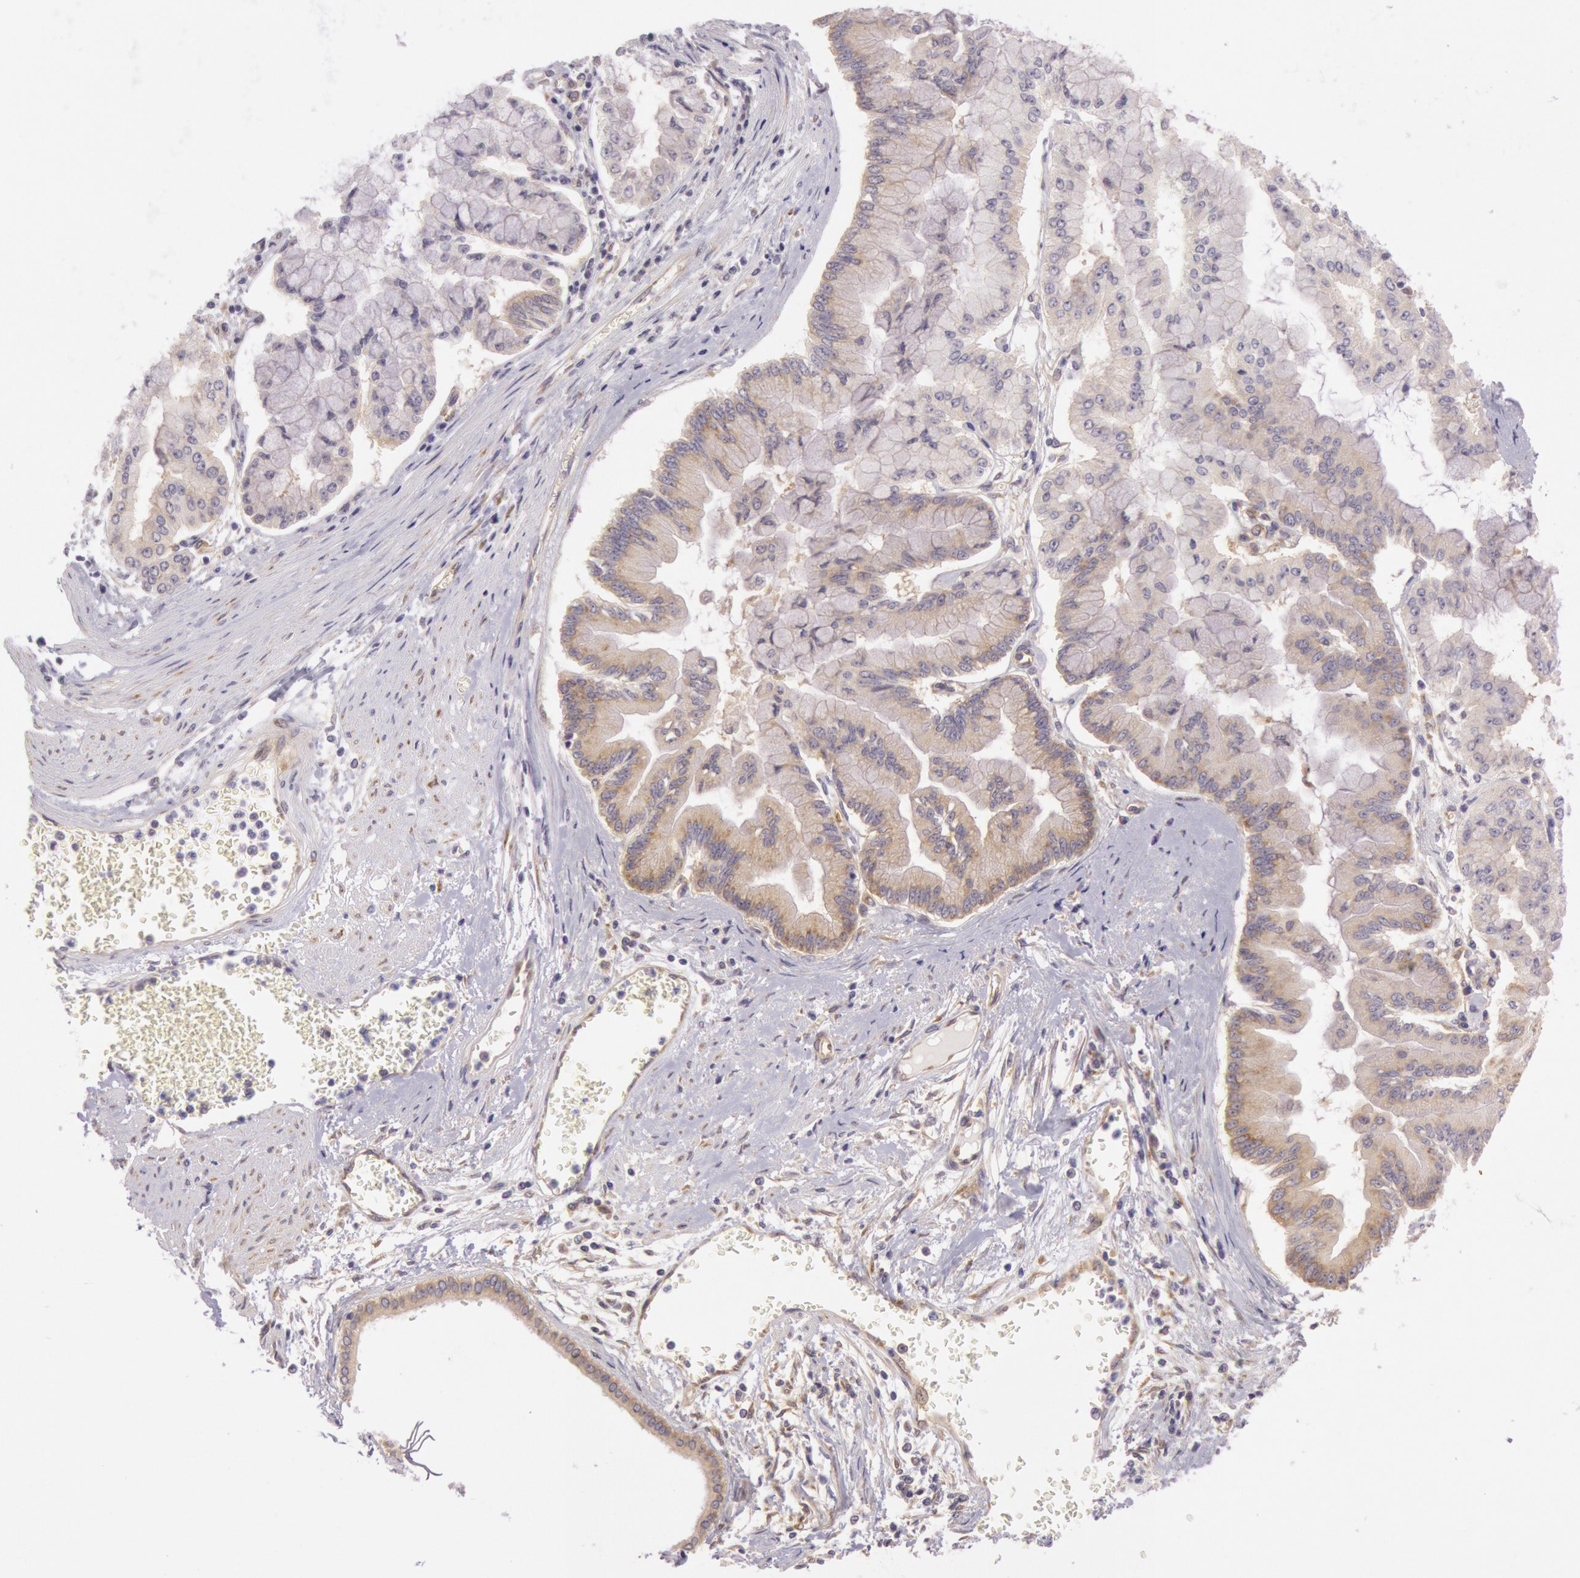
{"staining": {"intensity": "weak", "quantity": "<25%", "location": "cytoplasmic/membranous"}, "tissue": "liver cancer", "cell_type": "Tumor cells", "image_type": "cancer", "snomed": [{"axis": "morphology", "description": "Cholangiocarcinoma"}, {"axis": "topography", "description": "Liver"}], "caption": "Histopathology image shows no protein expression in tumor cells of liver cancer tissue.", "gene": "CHUK", "patient": {"sex": "female", "age": 79}}